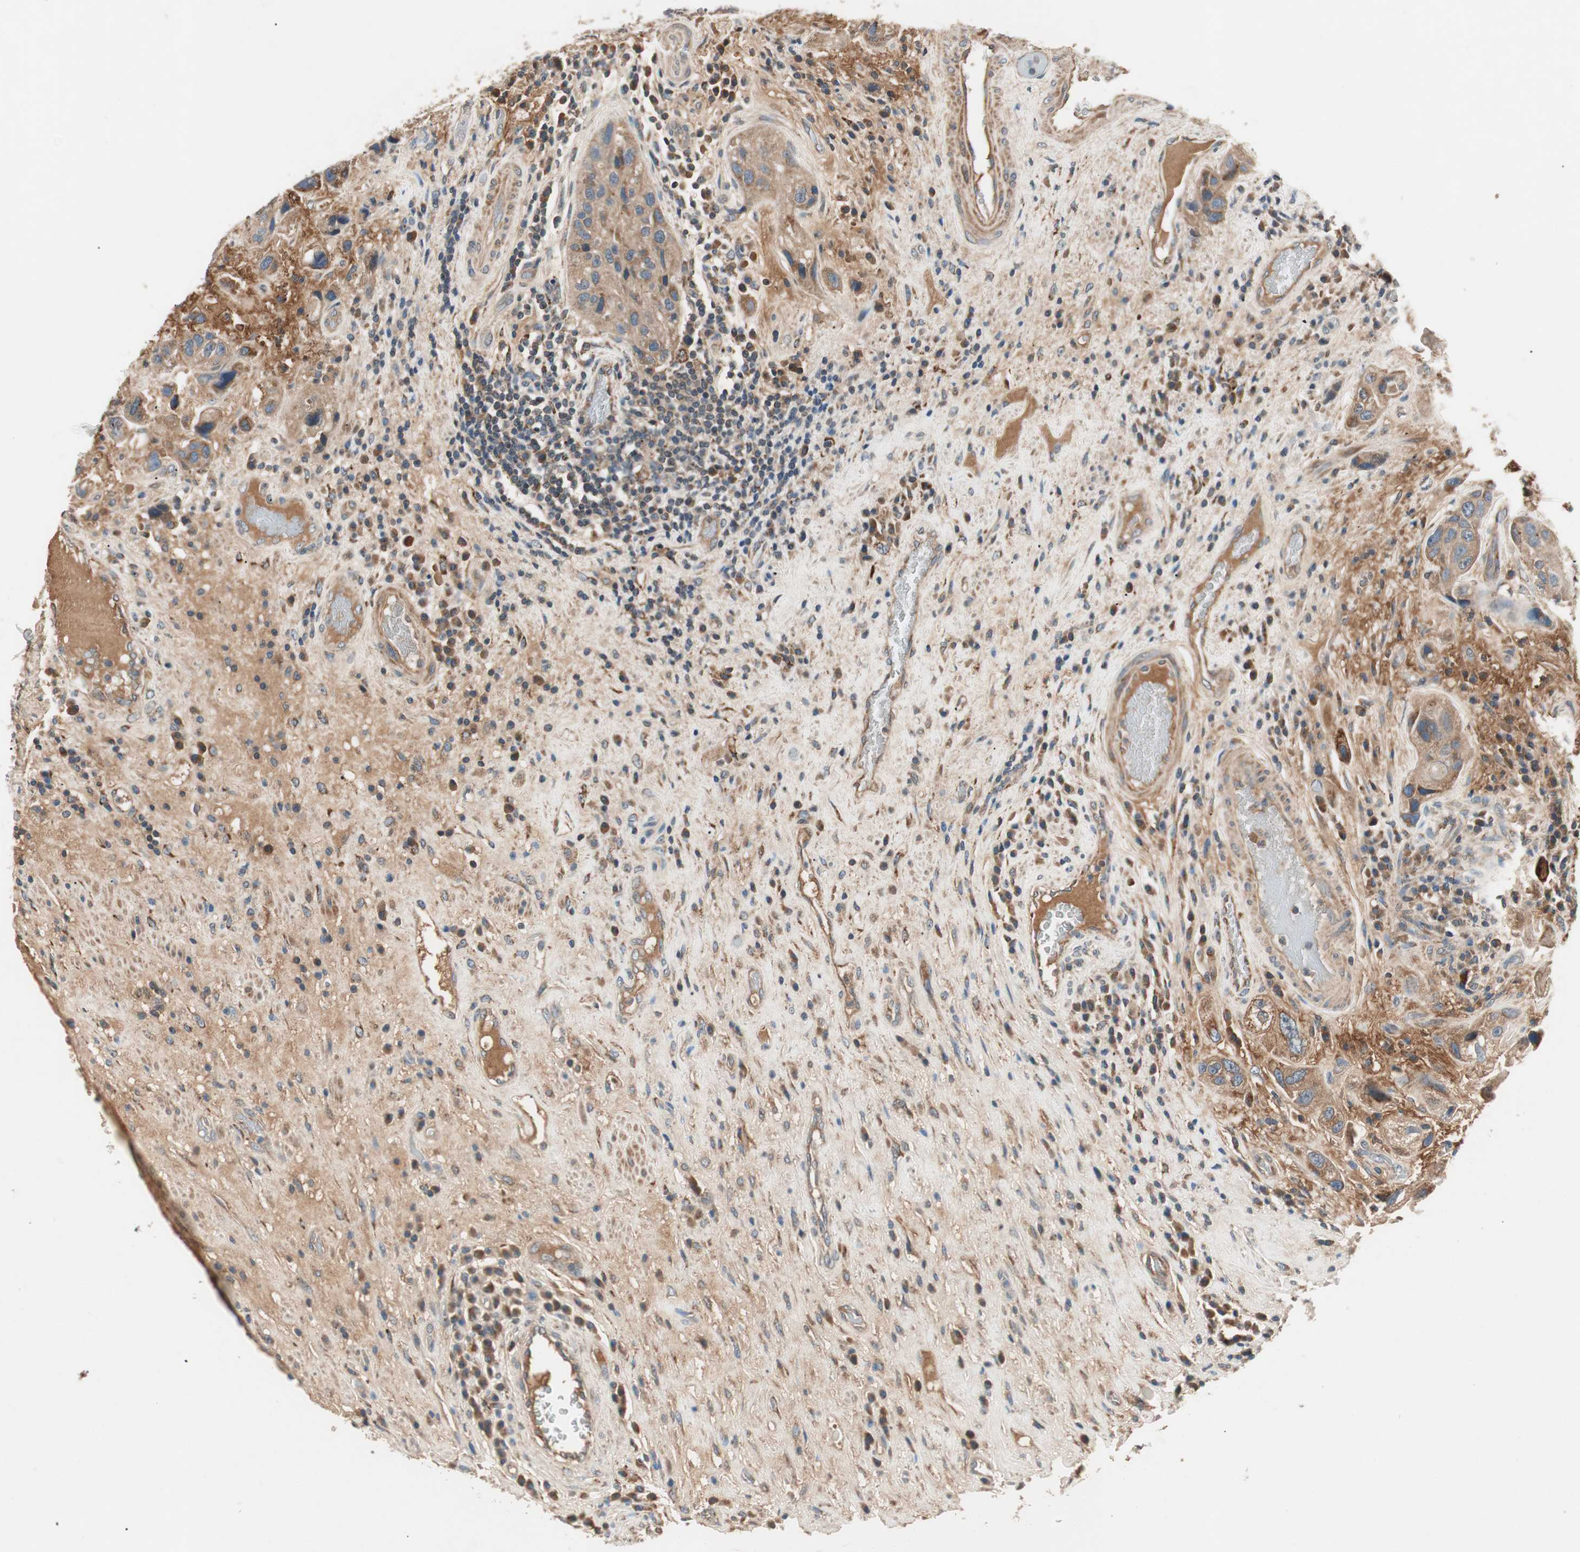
{"staining": {"intensity": "moderate", "quantity": ">75%", "location": "cytoplasmic/membranous"}, "tissue": "urothelial cancer", "cell_type": "Tumor cells", "image_type": "cancer", "snomed": [{"axis": "morphology", "description": "Urothelial carcinoma, High grade"}, {"axis": "topography", "description": "Urinary bladder"}], "caption": "Immunohistochemistry (DAB) staining of human urothelial cancer demonstrates moderate cytoplasmic/membranous protein positivity in approximately >75% of tumor cells.", "gene": "HPN", "patient": {"sex": "female", "age": 64}}